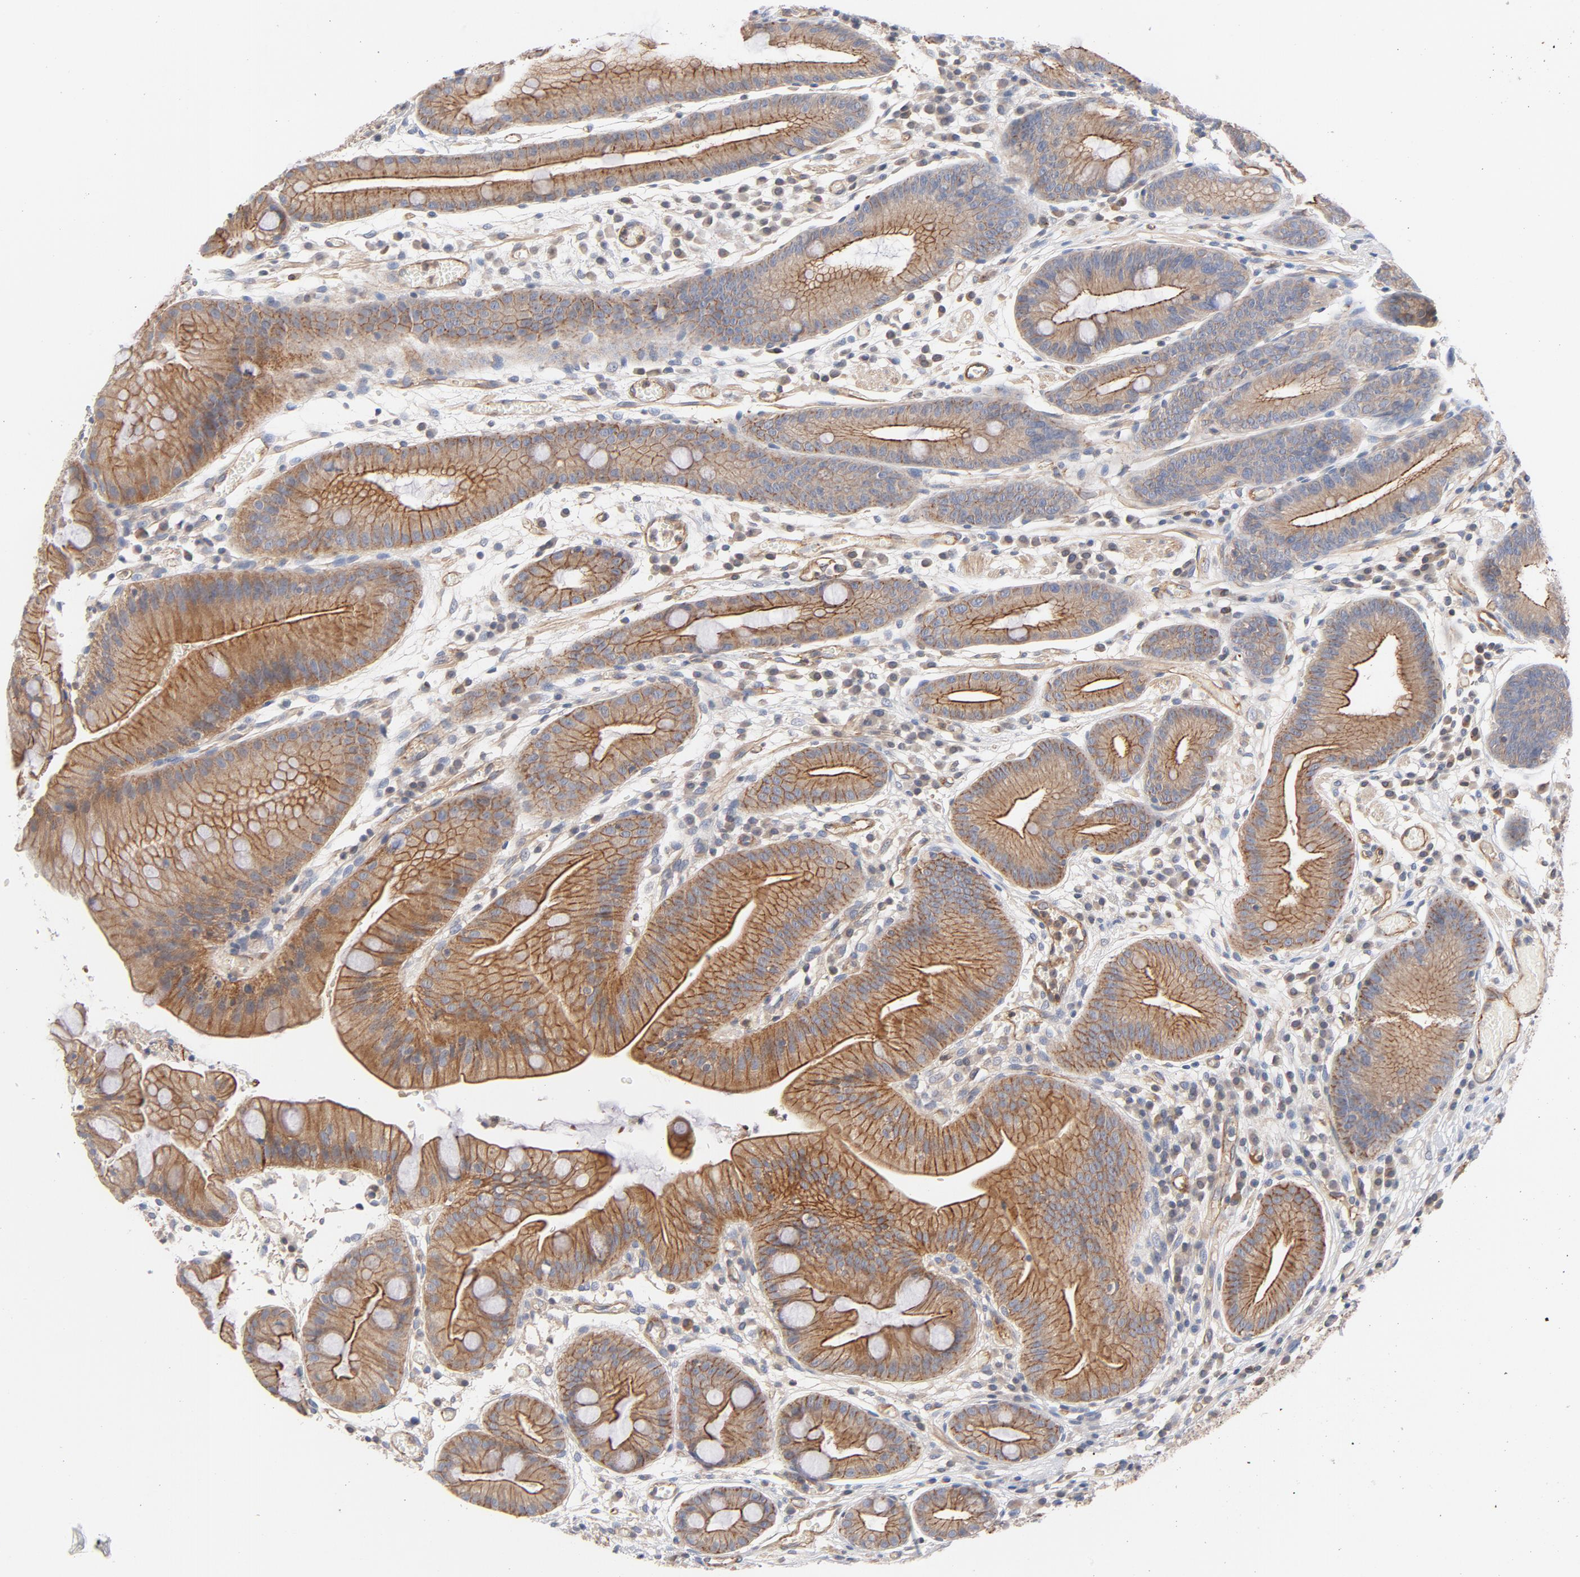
{"staining": {"intensity": "moderate", "quantity": ">75%", "location": "cytoplasmic/membranous"}, "tissue": "stomach", "cell_type": "Glandular cells", "image_type": "normal", "snomed": [{"axis": "morphology", "description": "Normal tissue, NOS"}, {"axis": "morphology", "description": "Inflammation, NOS"}, {"axis": "topography", "description": "Stomach, lower"}], "caption": "The micrograph exhibits immunohistochemical staining of normal stomach. There is moderate cytoplasmic/membranous positivity is seen in approximately >75% of glandular cells. (brown staining indicates protein expression, while blue staining denotes nuclei).", "gene": "STRN3", "patient": {"sex": "male", "age": 59}}